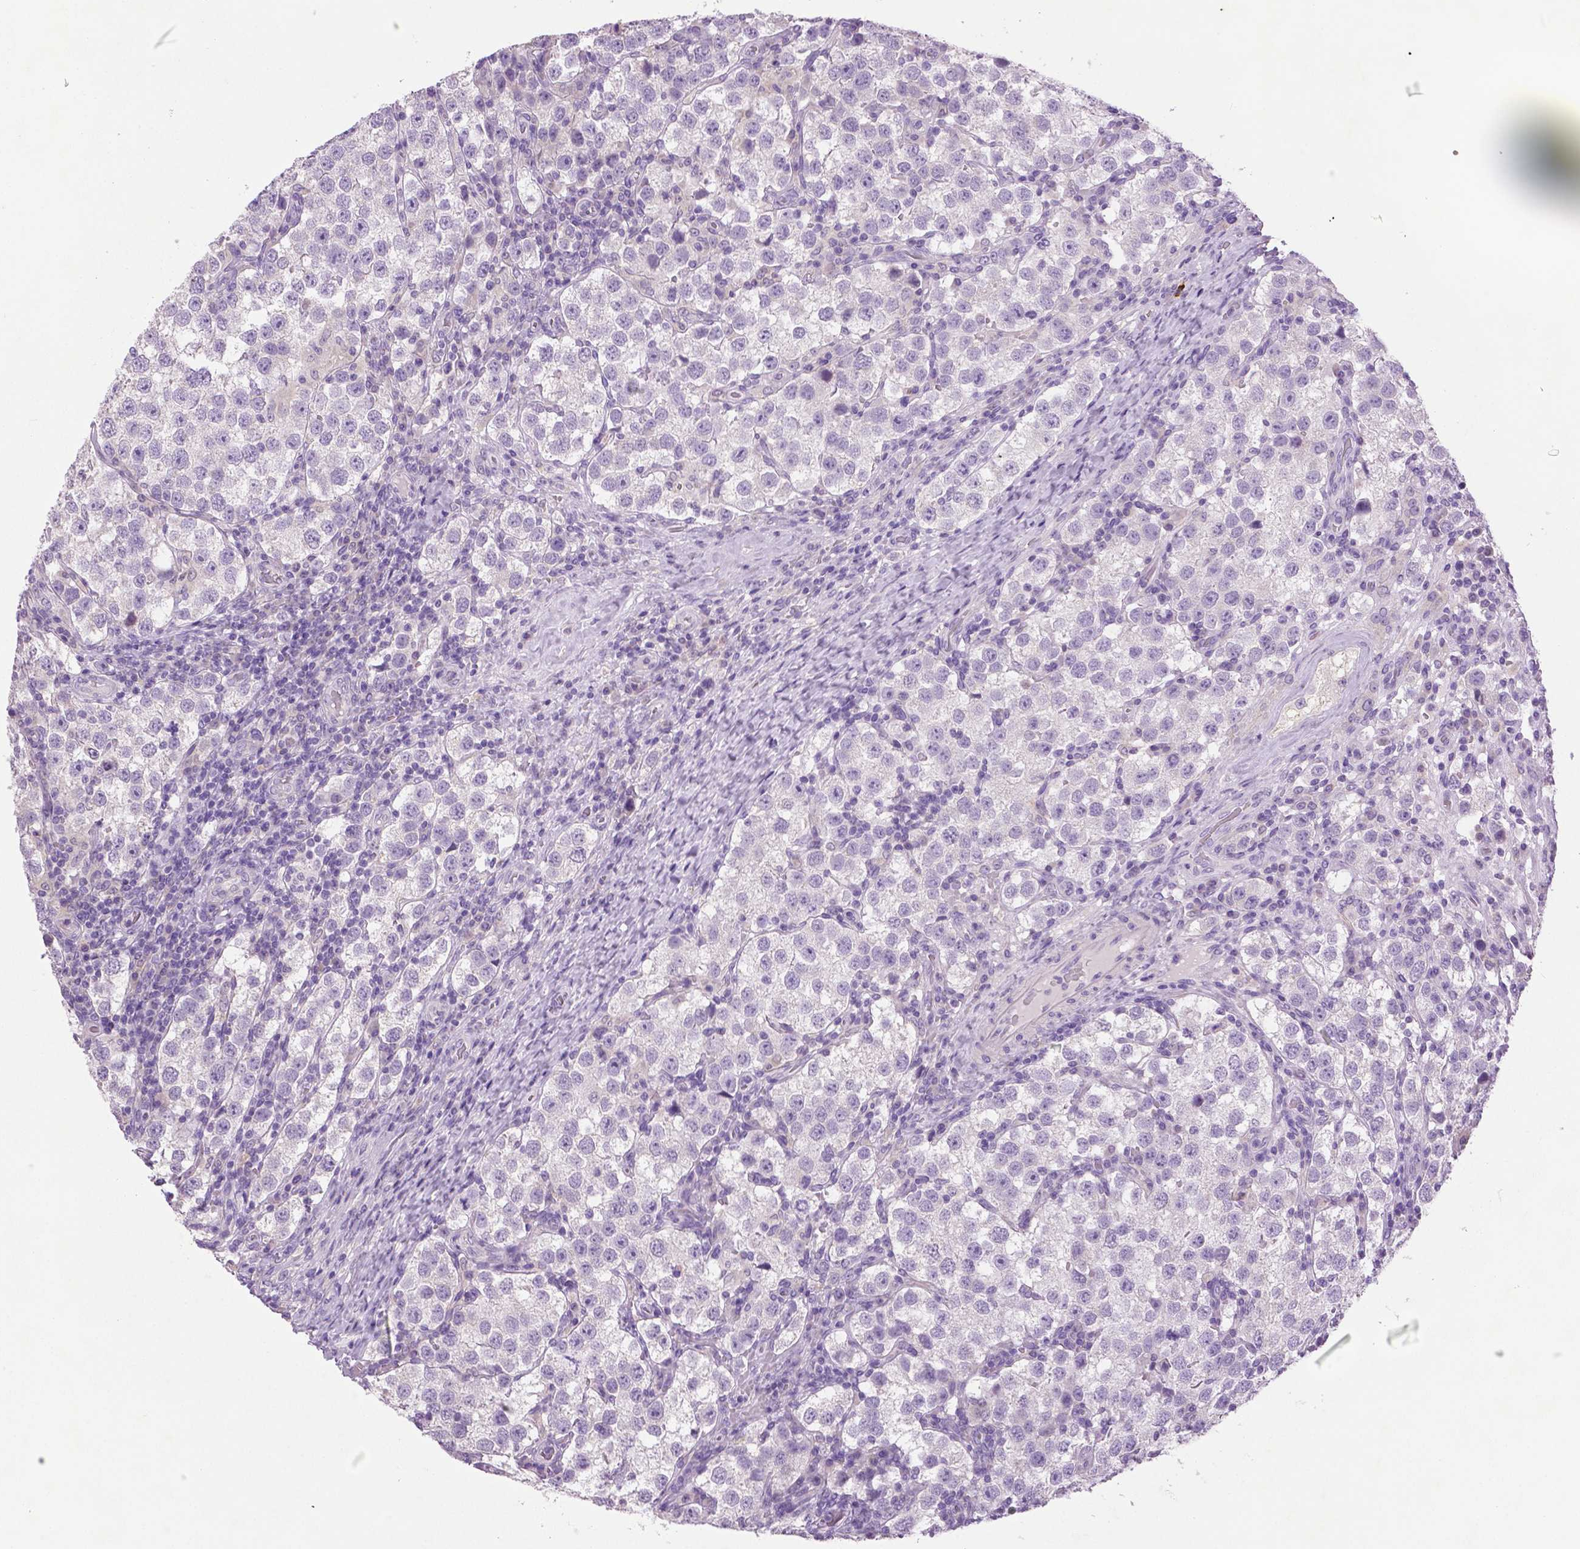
{"staining": {"intensity": "negative", "quantity": "none", "location": "none"}, "tissue": "testis cancer", "cell_type": "Tumor cells", "image_type": "cancer", "snomed": [{"axis": "morphology", "description": "Seminoma, NOS"}, {"axis": "topography", "description": "Testis"}], "caption": "The image demonstrates no staining of tumor cells in seminoma (testis). (Stains: DAB (3,3'-diaminobenzidine) IHC with hematoxylin counter stain, Microscopy: brightfield microscopy at high magnification).", "gene": "DNAH12", "patient": {"sex": "male", "age": 37}}